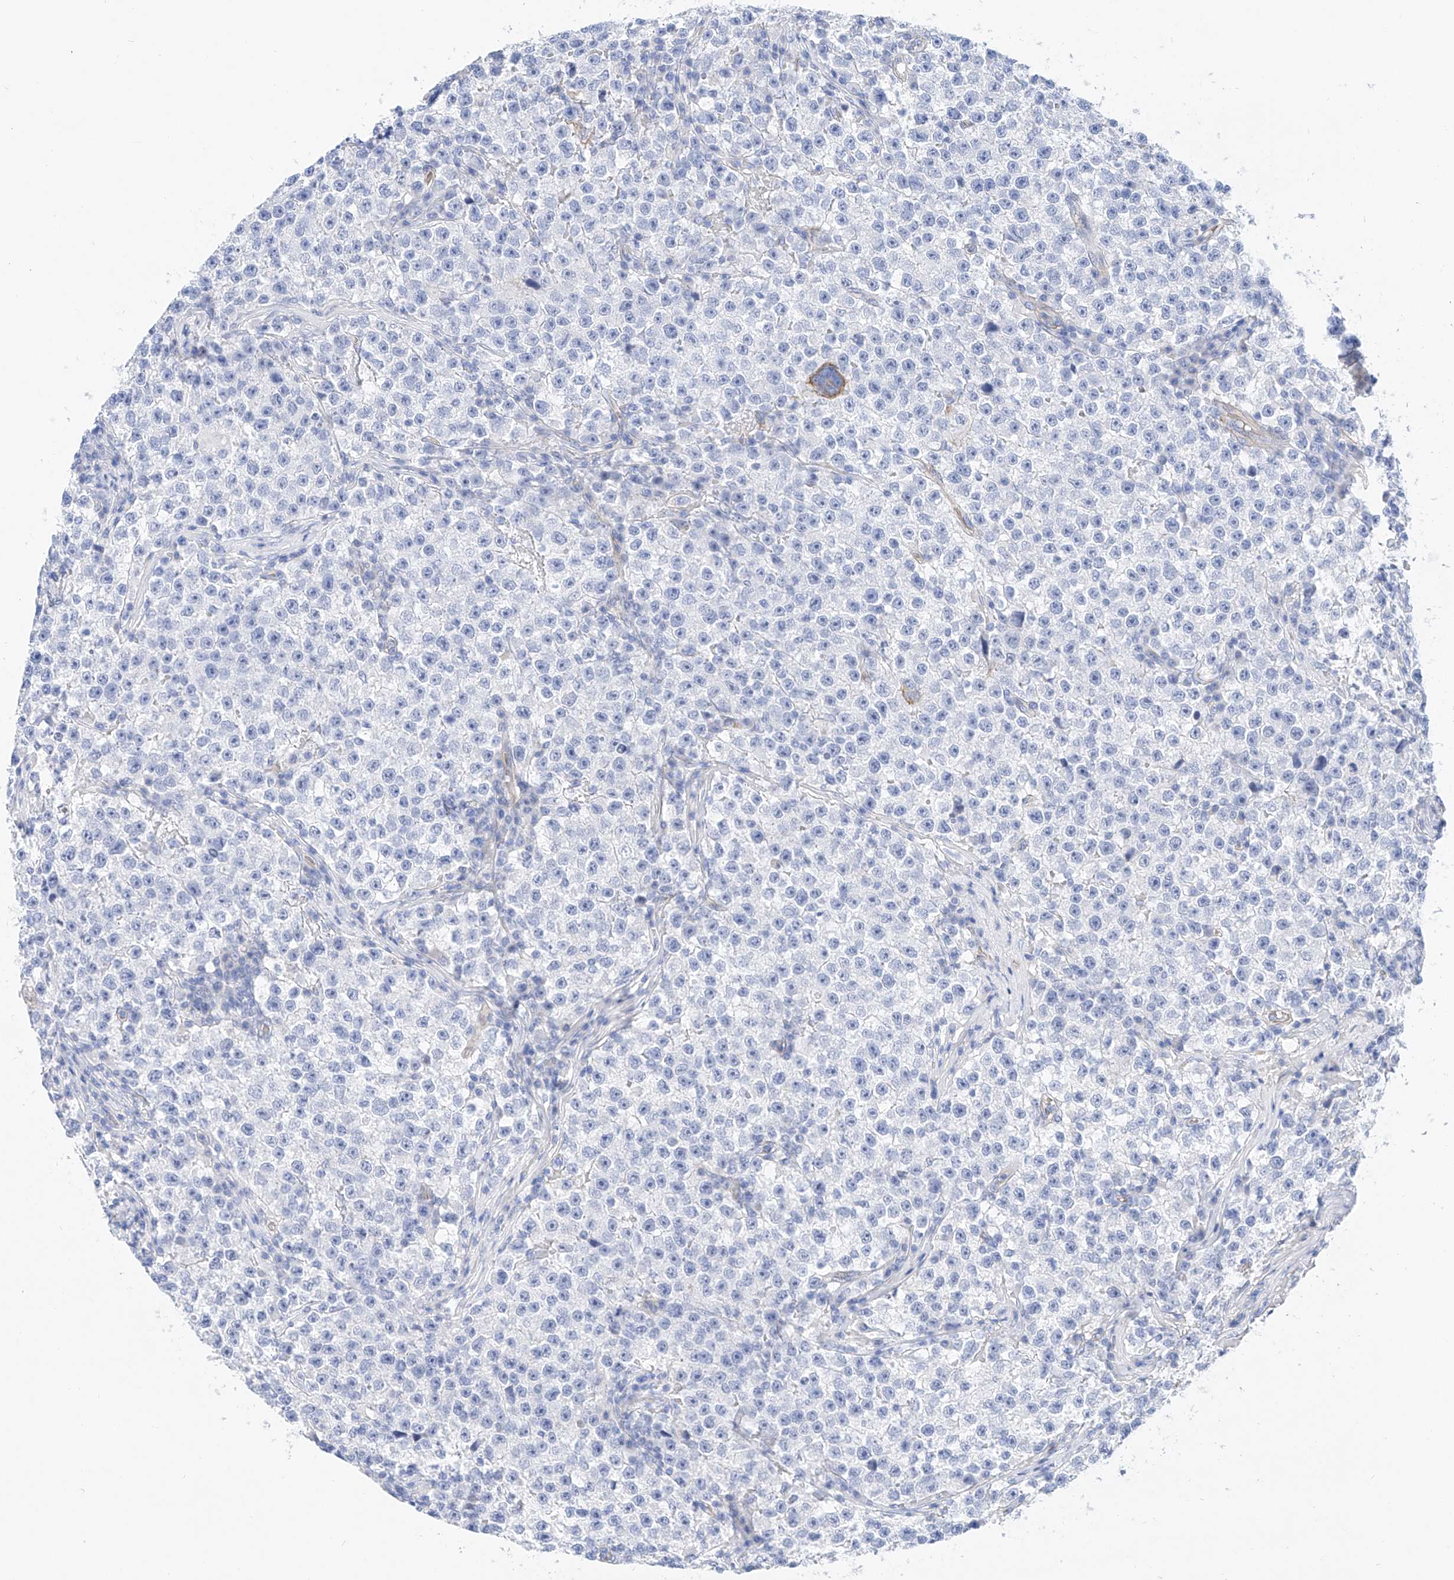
{"staining": {"intensity": "negative", "quantity": "none", "location": "none"}, "tissue": "testis cancer", "cell_type": "Tumor cells", "image_type": "cancer", "snomed": [{"axis": "morphology", "description": "Seminoma, NOS"}, {"axis": "topography", "description": "Testis"}], "caption": "This is an immunohistochemistry image of human testis seminoma. There is no staining in tumor cells.", "gene": "SBSPON", "patient": {"sex": "male", "age": 22}}